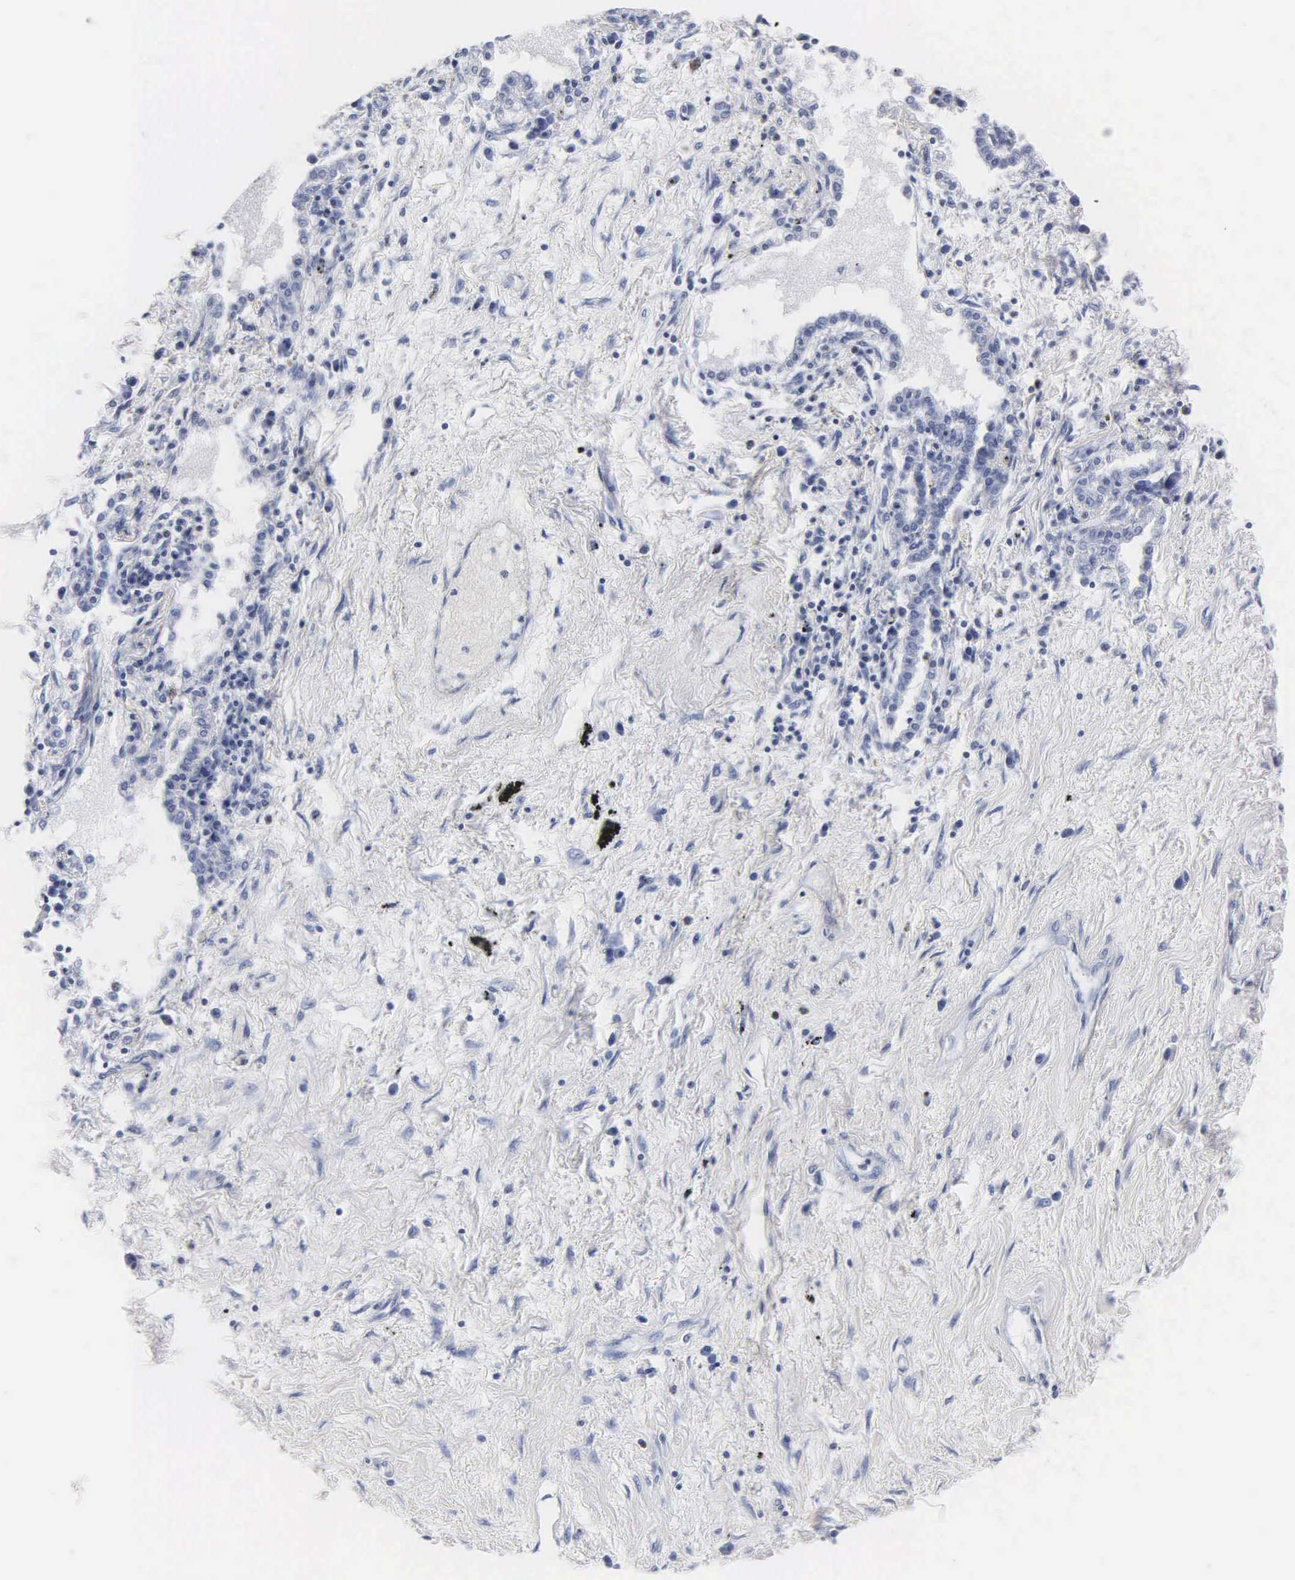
{"staining": {"intensity": "negative", "quantity": "none", "location": "none"}, "tissue": "lung cancer", "cell_type": "Tumor cells", "image_type": "cancer", "snomed": [{"axis": "morphology", "description": "Adenocarcinoma, NOS"}, {"axis": "topography", "description": "Lung"}], "caption": "Lung cancer was stained to show a protein in brown. There is no significant staining in tumor cells.", "gene": "MB", "patient": {"sex": "male", "age": 60}}